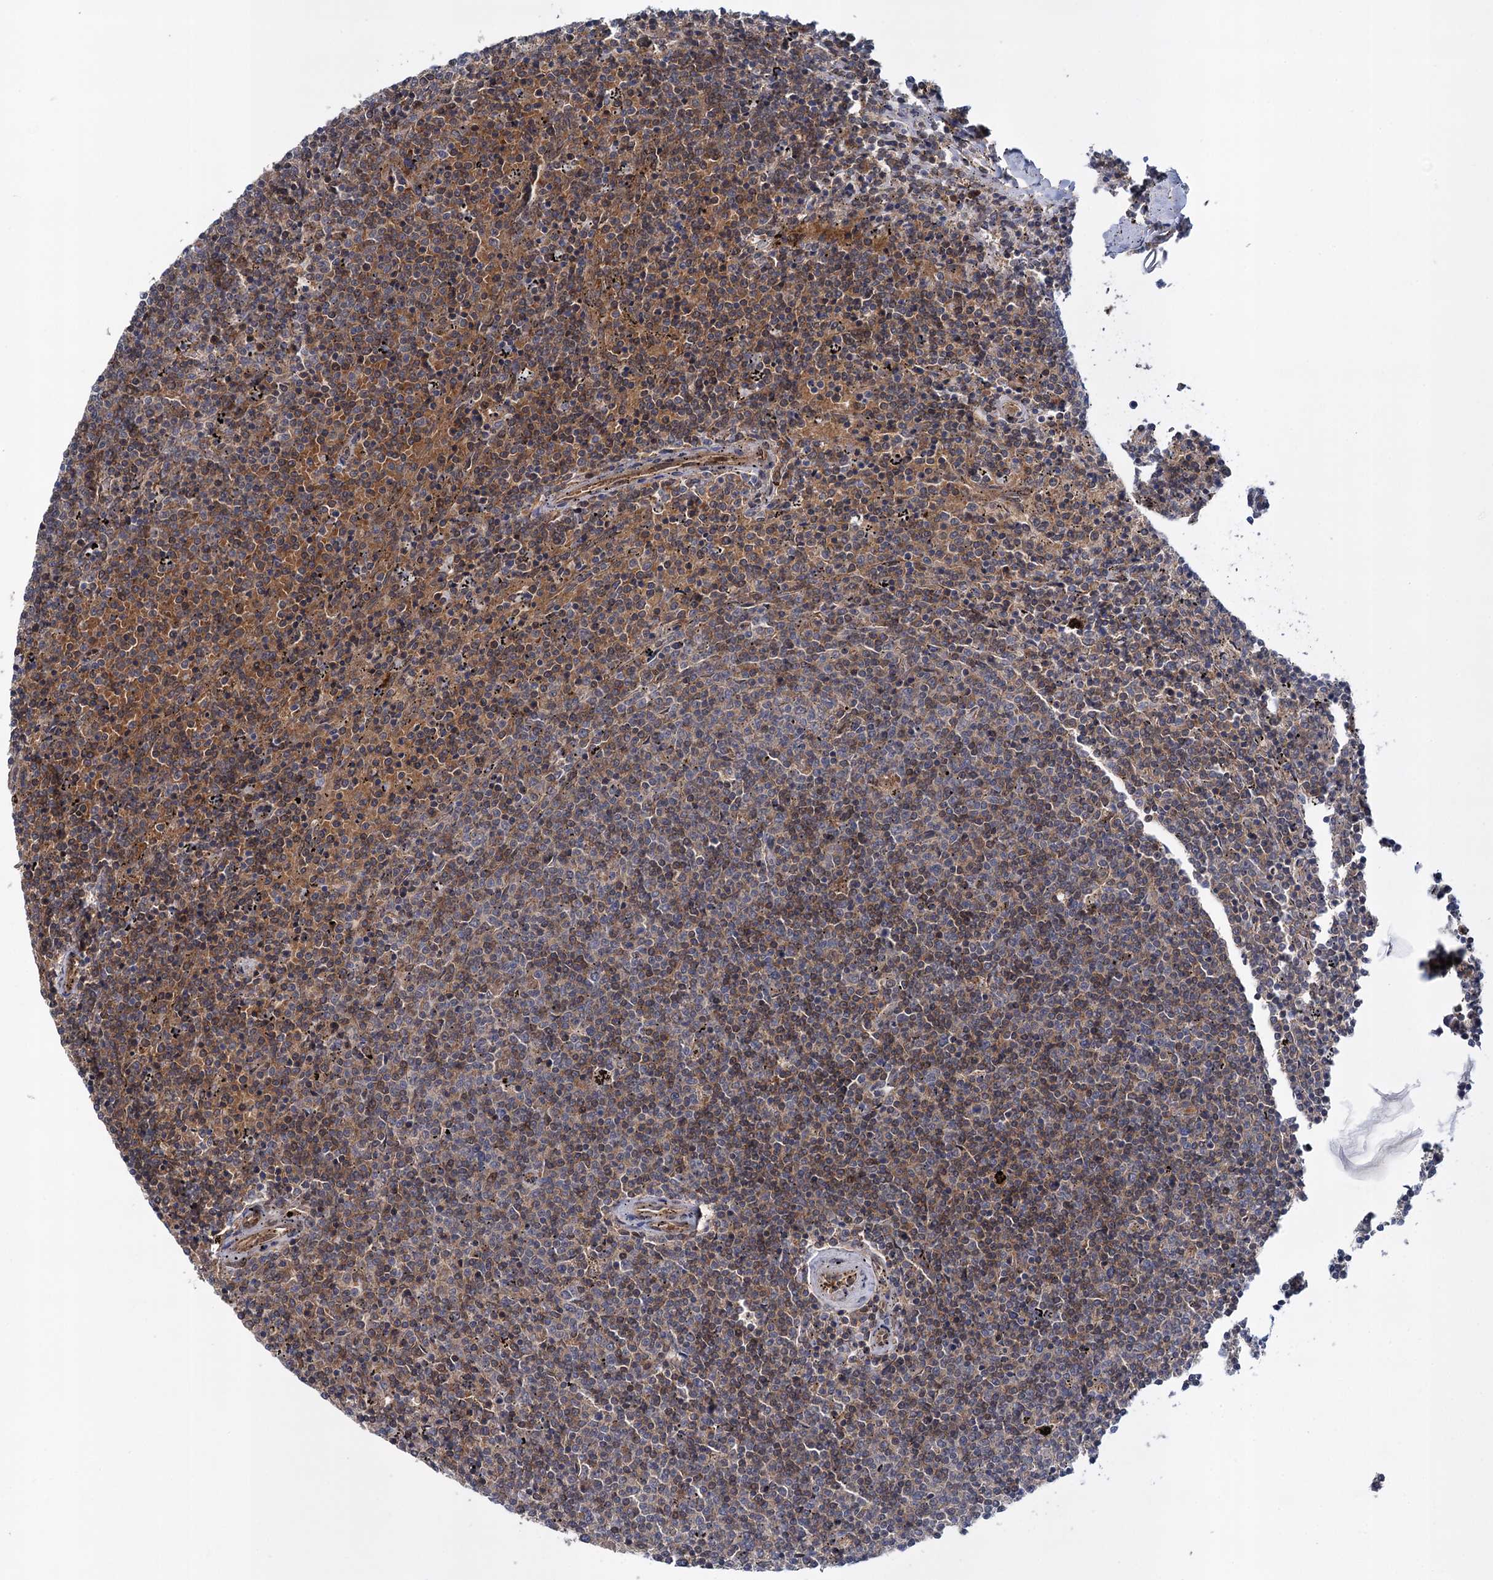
{"staining": {"intensity": "moderate", "quantity": "25%-75%", "location": "cytoplasmic/membranous"}, "tissue": "lymphoma", "cell_type": "Tumor cells", "image_type": "cancer", "snomed": [{"axis": "morphology", "description": "Malignant lymphoma, non-Hodgkin's type, Low grade"}, {"axis": "topography", "description": "Spleen"}], "caption": "Lymphoma tissue shows moderate cytoplasmic/membranous staining in approximately 25%-75% of tumor cells", "gene": "GLO1", "patient": {"sex": "female", "age": 50}}